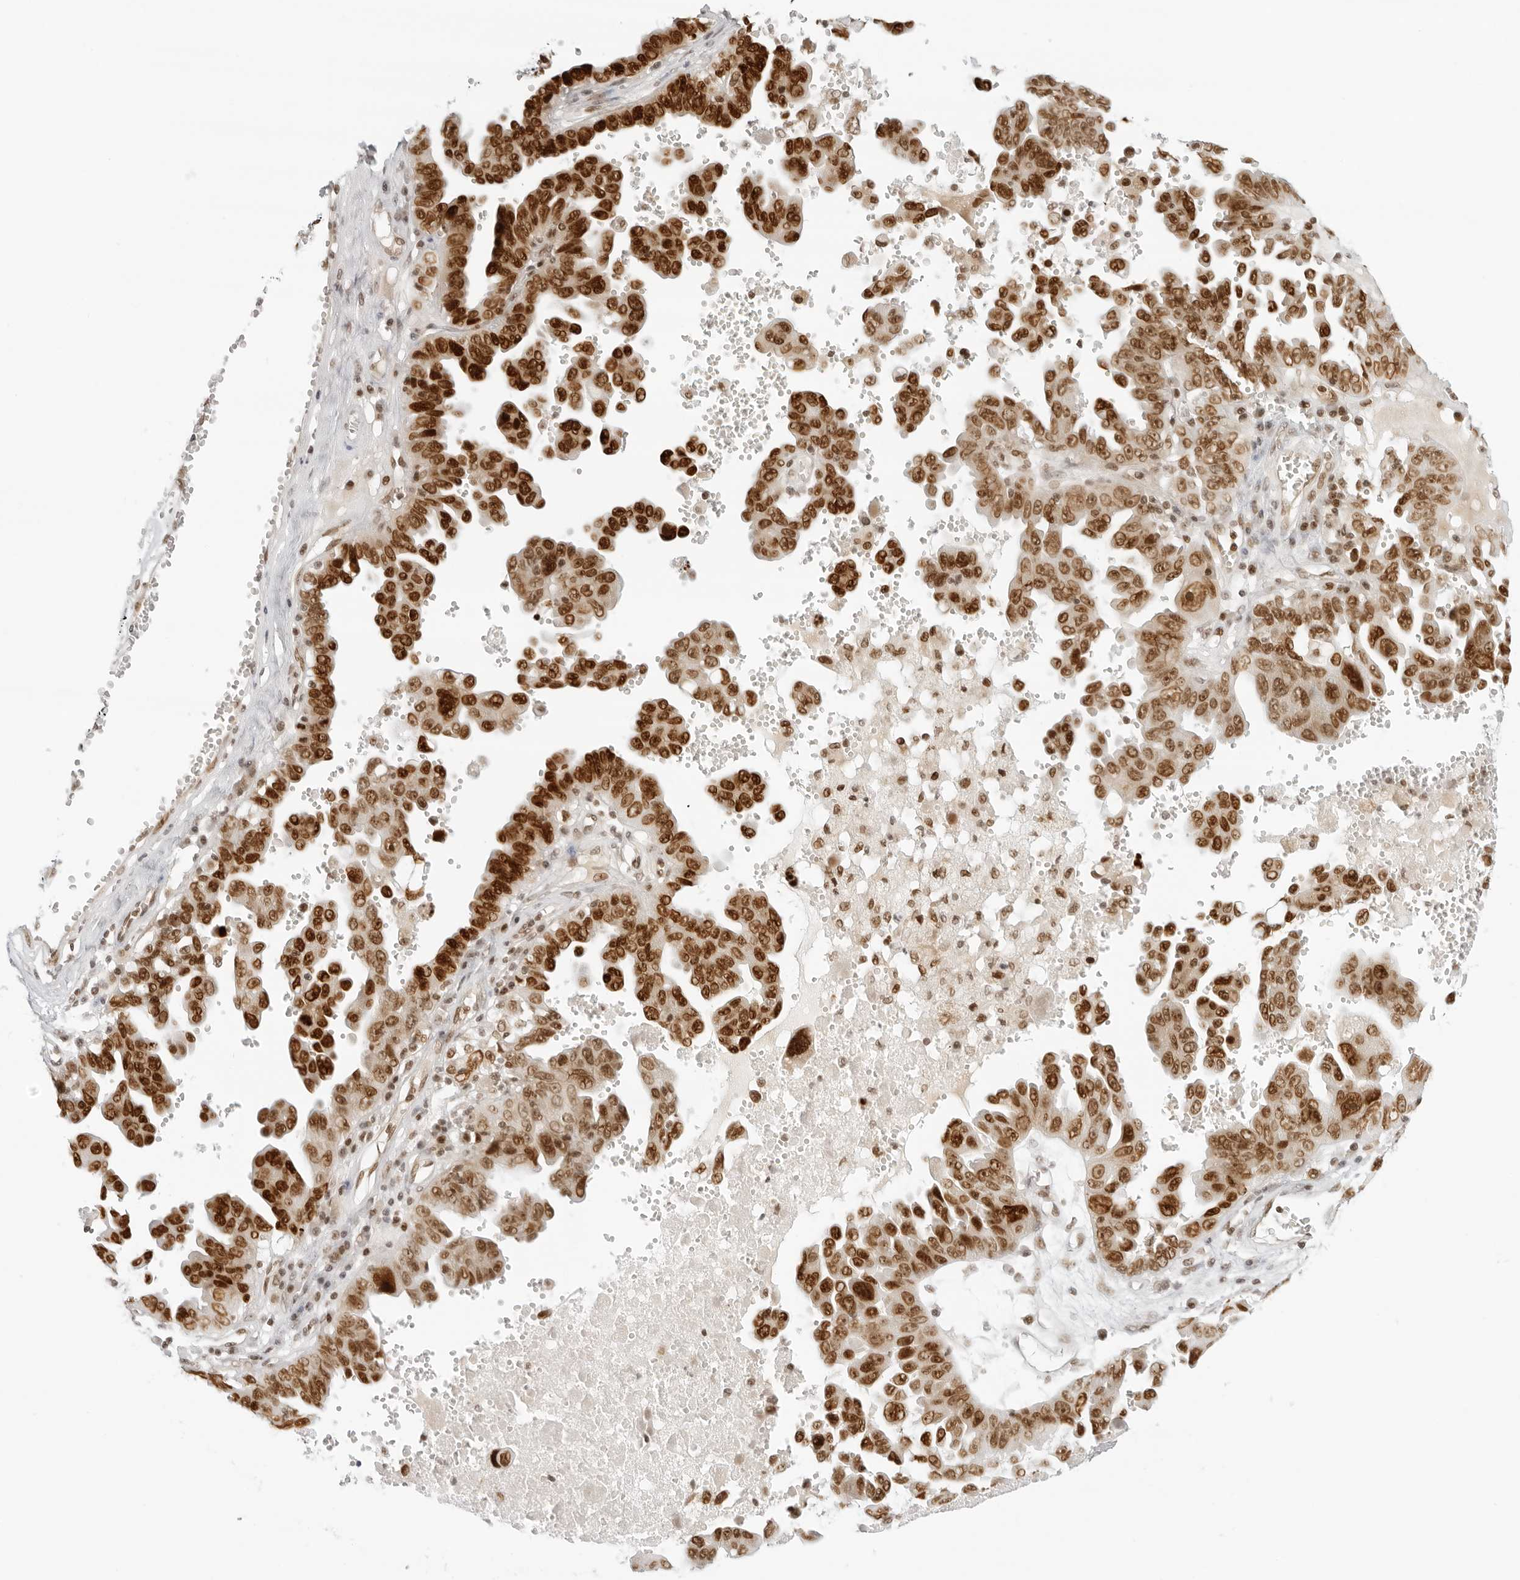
{"staining": {"intensity": "strong", "quantity": ">75%", "location": "nuclear"}, "tissue": "ovarian cancer", "cell_type": "Tumor cells", "image_type": "cancer", "snomed": [{"axis": "morphology", "description": "Carcinoma, endometroid"}, {"axis": "topography", "description": "Ovary"}], "caption": "Ovarian cancer (endometroid carcinoma) was stained to show a protein in brown. There is high levels of strong nuclear expression in about >75% of tumor cells.", "gene": "RCC1", "patient": {"sex": "female", "age": 62}}